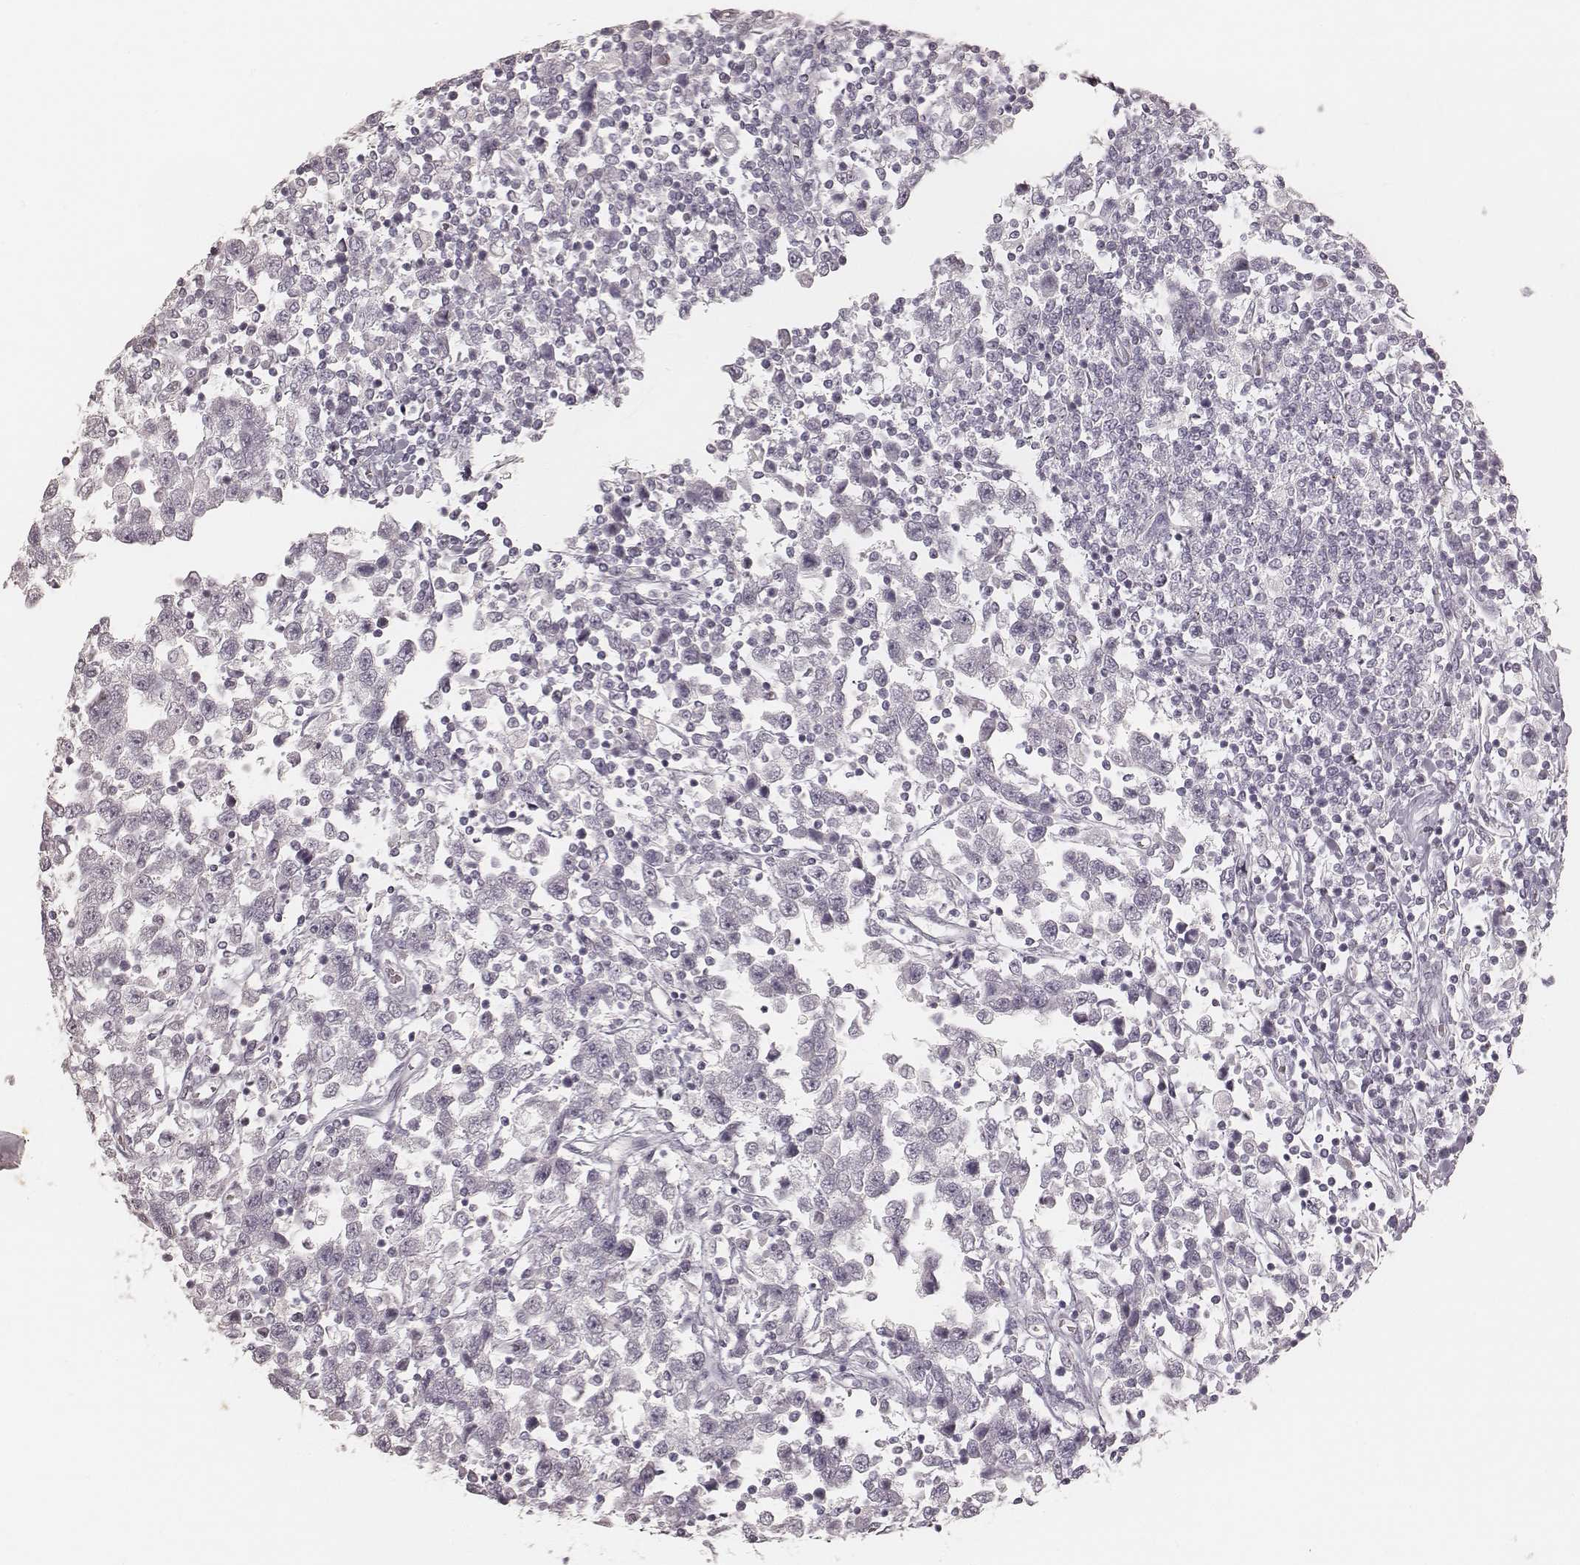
{"staining": {"intensity": "negative", "quantity": "none", "location": "none"}, "tissue": "testis cancer", "cell_type": "Tumor cells", "image_type": "cancer", "snomed": [{"axis": "morphology", "description": "Seminoma, NOS"}, {"axis": "topography", "description": "Testis"}], "caption": "A high-resolution photomicrograph shows immunohistochemistry staining of testis cancer (seminoma), which reveals no significant staining in tumor cells.", "gene": "KRT26", "patient": {"sex": "male", "age": 34}}